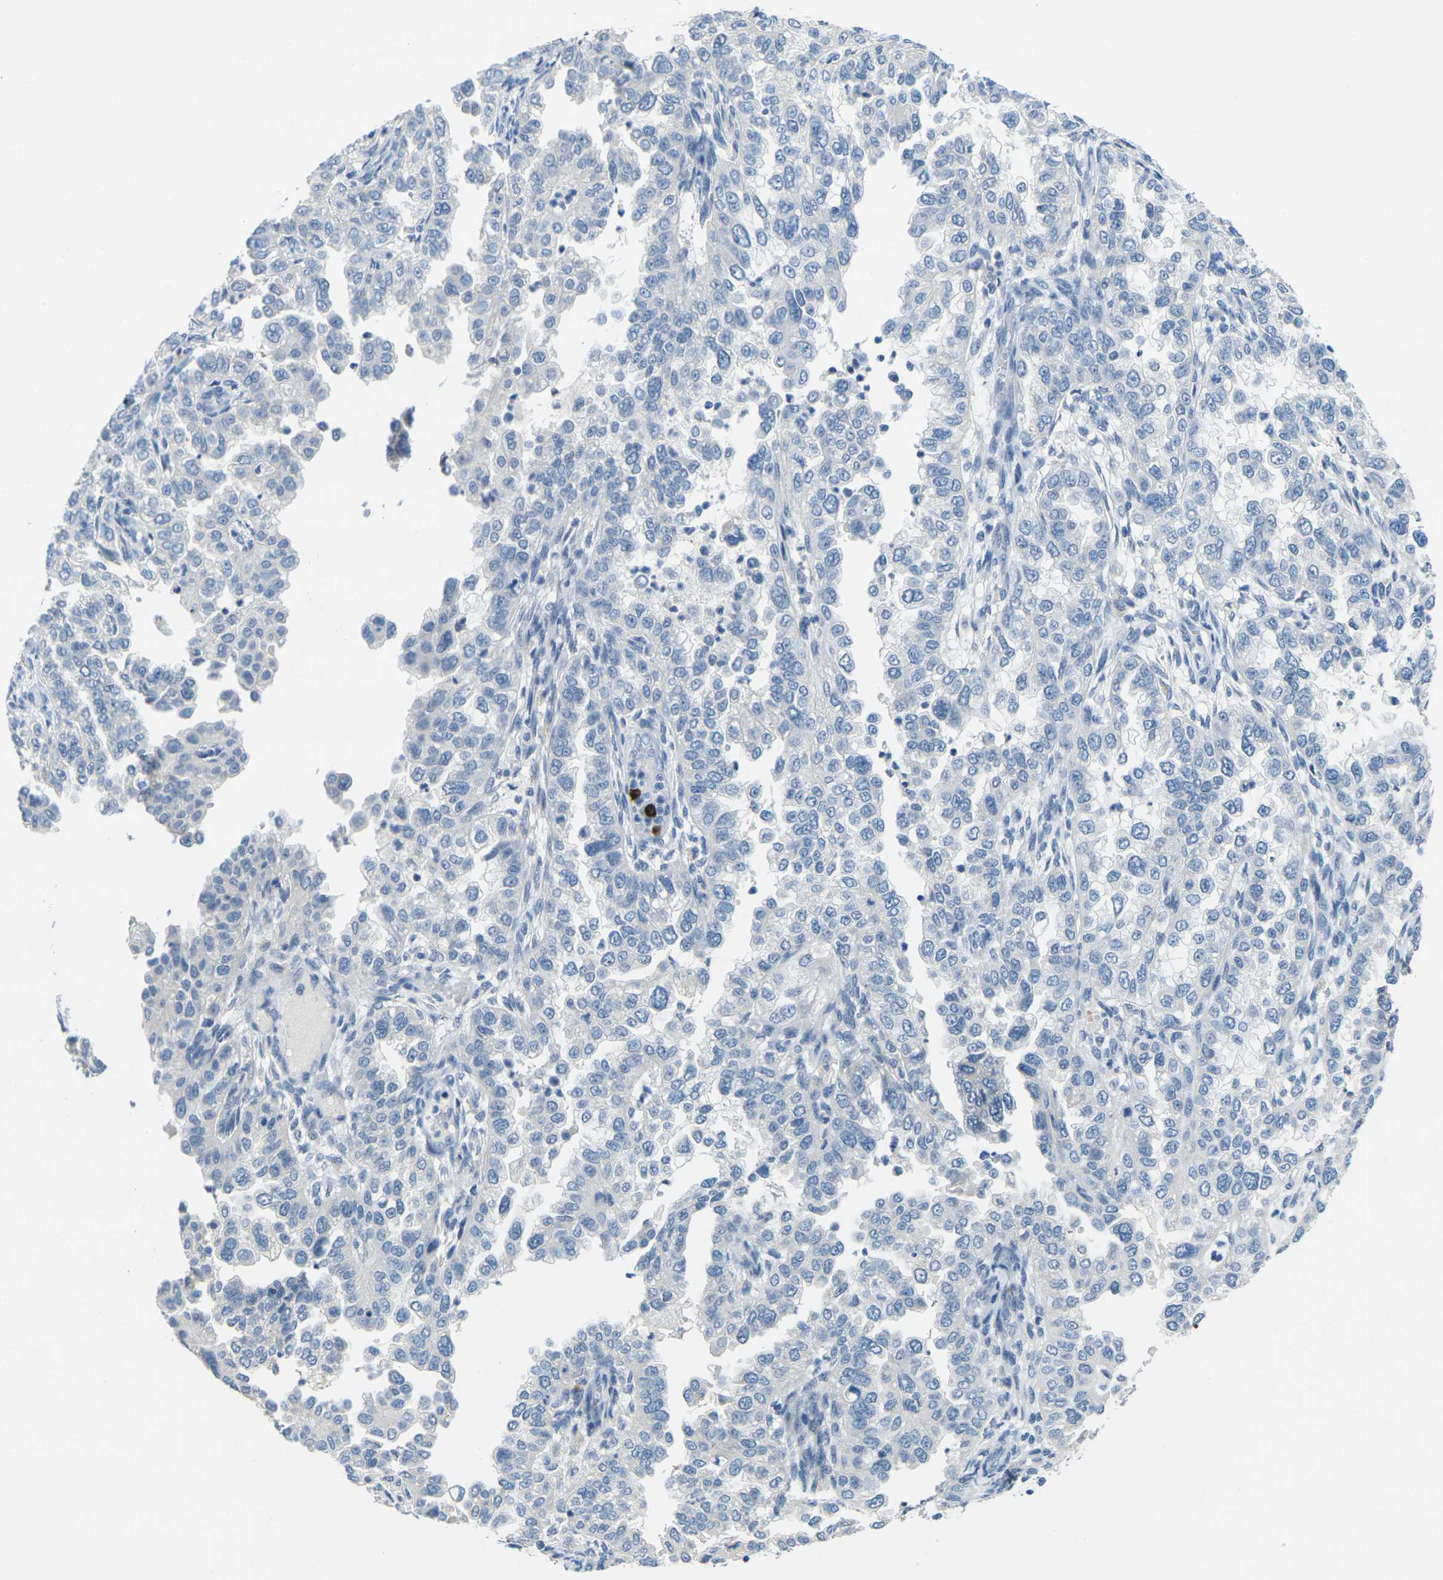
{"staining": {"intensity": "negative", "quantity": "none", "location": "none"}, "tissue": "endometrial cancer", "cell_type": "Tumor cells", "image_type": "cancer", "snomed": [{"axis": "morphology", "description": "Adenocarcinoma, NOS"}, {"axis": "topography", "description": "Endometrium"}], "caption": "Tumor cells show no significant protein expression in endometrial cancer.", "gene": "GPR15", "patient": {"sex": "female", "age": 85}}